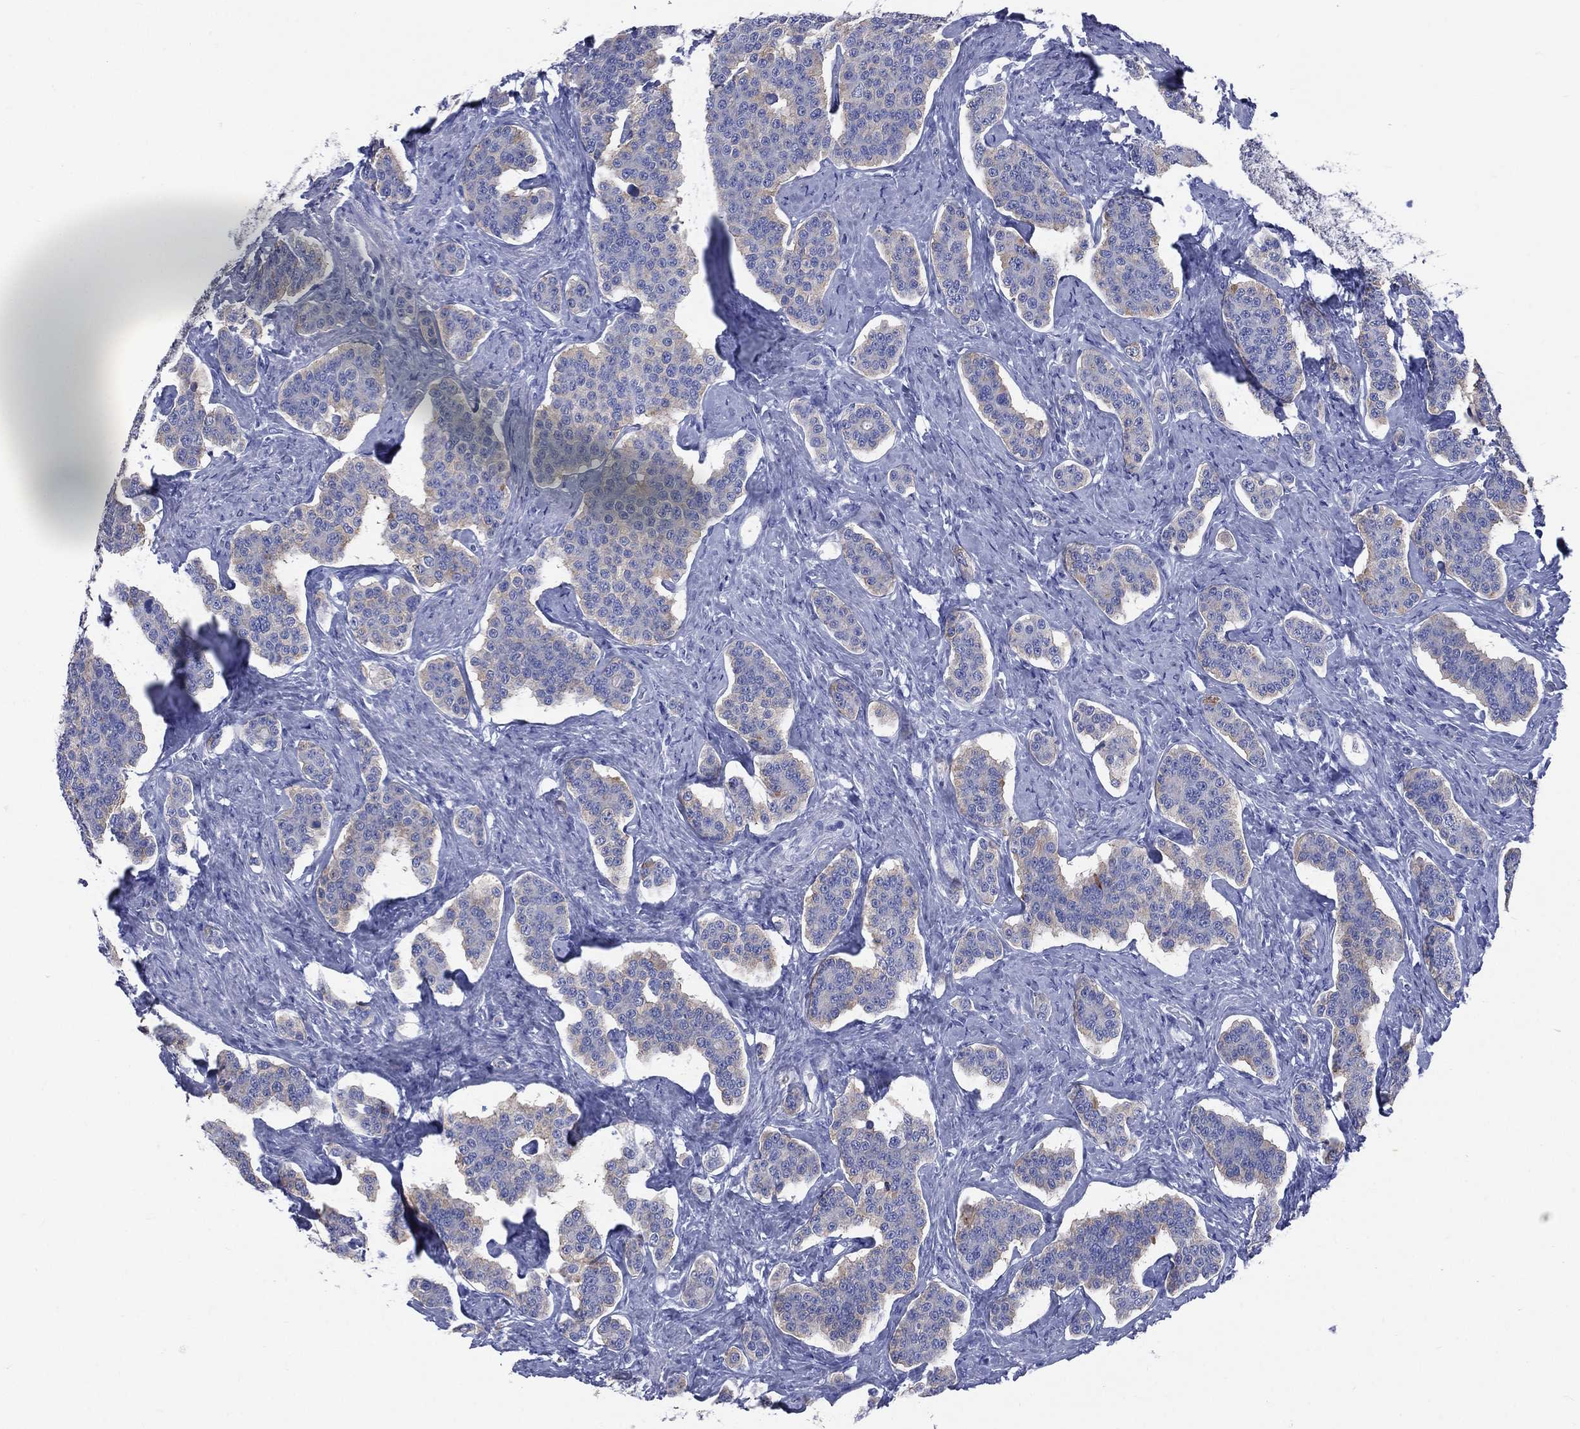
{"staining": {"intensity": "weak", "quantity": "<25%", "location": "cytoplasmic/membranous"}, "tissue": "carcinoid", "cell_type": "Tumor cells", "image_type": "cancer", "snomed": [{"axis": "morphology", "description": "Carcinoid, malignant, NOS"}, {"axis": "topography", "description": "Small intestine"}], "caption": "High power microscopy image of an immunohistochemistry photomicrograph of malignant carcinoid, revealing no significant positivity in tumor cells. Brightfield microscopy of IHC stained with DAB (brown) and hematoxylin (blue), captured at high magnification.", "gene": "SYP", "patient": {"sex": "female", "age": 58}}